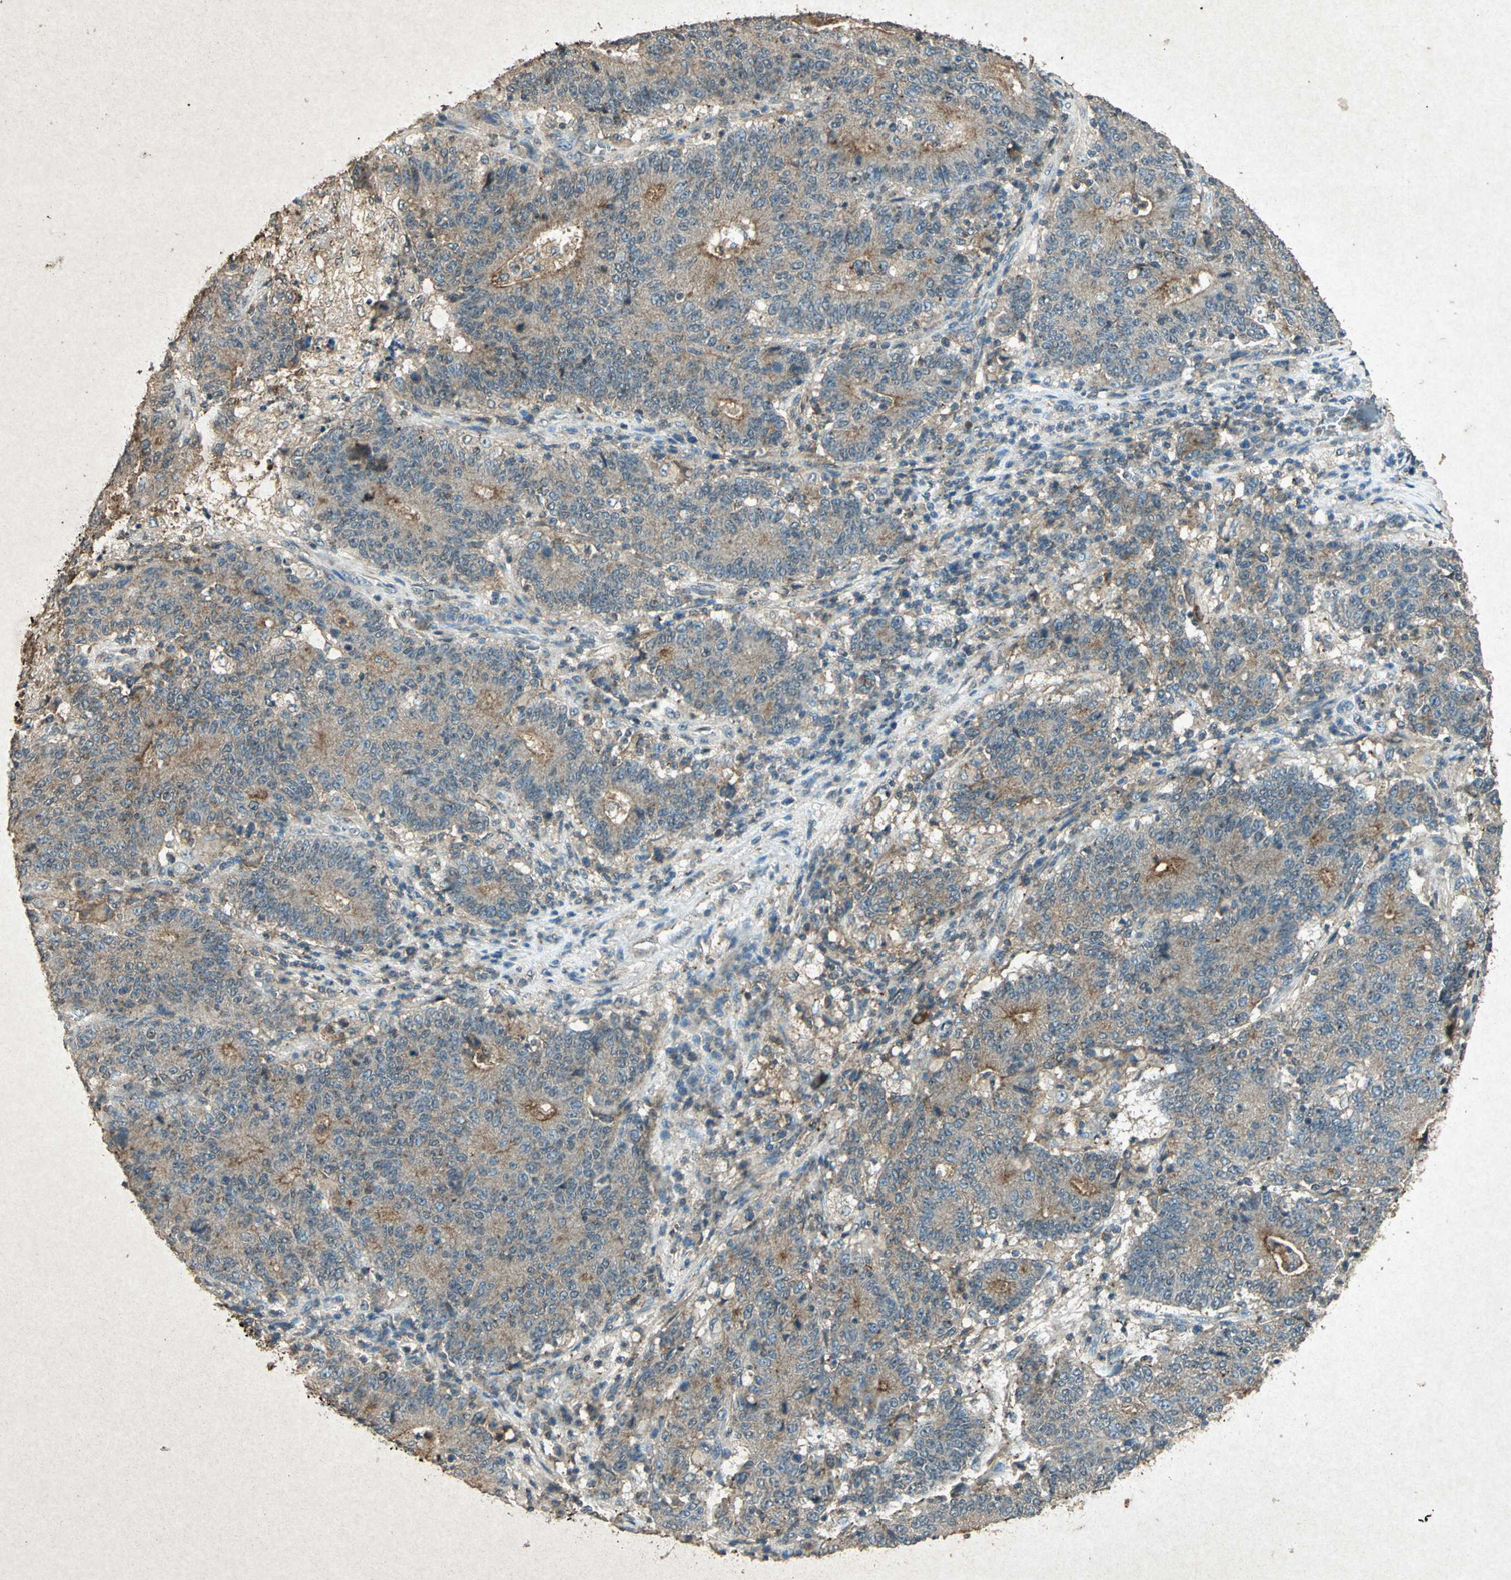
{"staining": {"intensity": "moderate", "quantity": "25%-75%", "location": "cytoplasmic/membranous"}, "tissue": "colorectal cancer", "cell_type": "Tumor cells", "image_type": "cancer", "snomed": [{"axis": "morphology", "description": "Normal tissue, NOS"}, {"axis": "morphology", "description": "Adenocarcinoma, NOS"}, {"axis": "topography", "description": "Colon"}], "caption": "Moderate cytoplasmic/membranous protein expression is seen in about 25%-75% of tumor cells in colorectal cancer (adenocarcinoma).", "gene": "PSEN1", "patient": {"sex": "female", "age": 75}}